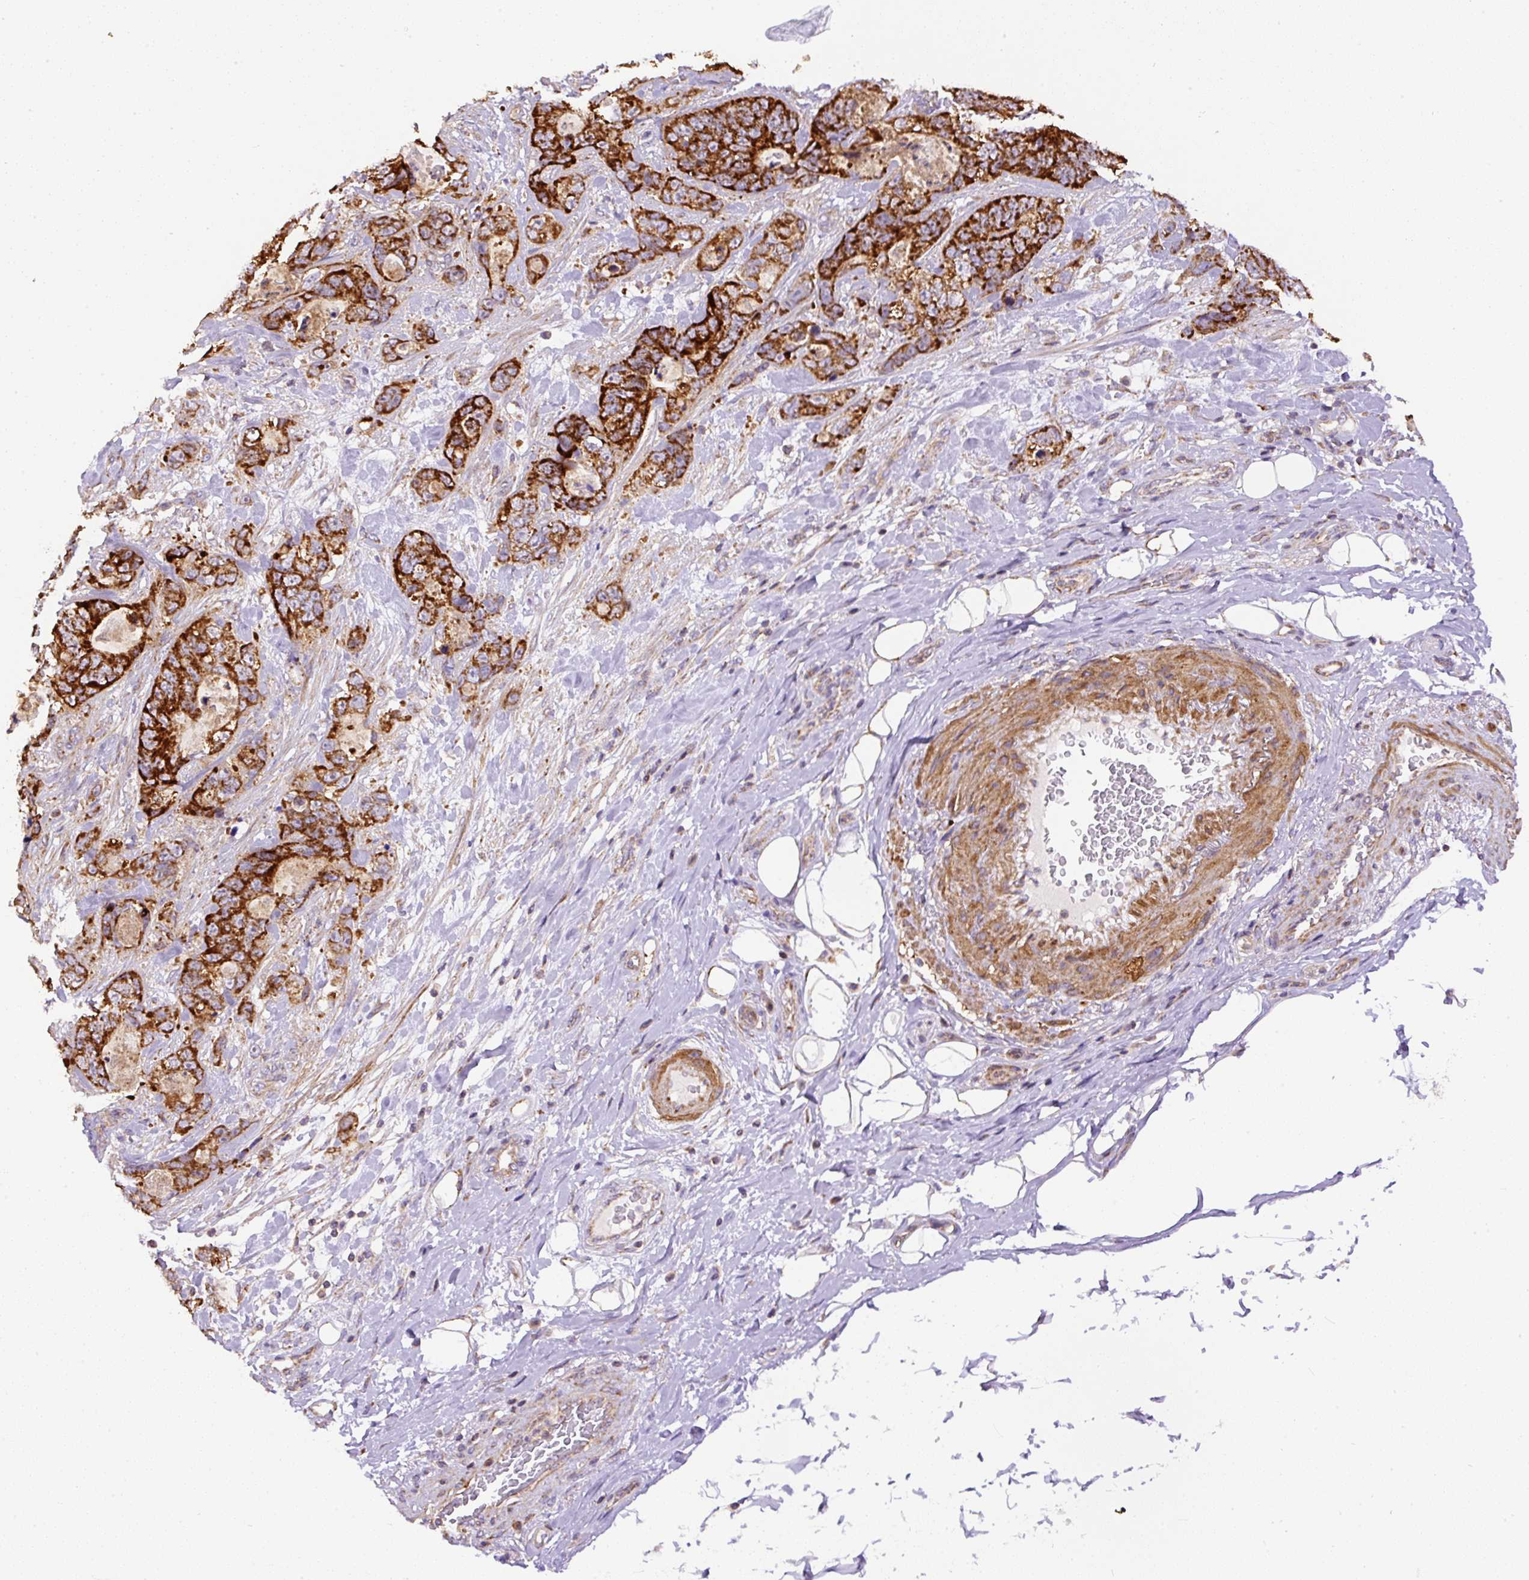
{"staining": {"intensity": "strong", "quantity": ">75%", "location": "cytoplasmic/membranous"}, "tissue": "stomach cancer", "cell_type": "Tumor cells", "image_type": "cancer", "snomed": [{"axis": "morphology", "description": "Normal tissue, NOS"}, {"axis": "morphology", "description": "Adenocarcinoma, NOS"}, {"axis": "topography", "description": "Stomach"}], "caption": "Strong cytoplasmic/membranous protein staining is present in approximately >75% of tumor cells in adenocarcinoma (stomach).", "gene": "NDUFAF2", "patient": {"sex": "female", "age": 89}}